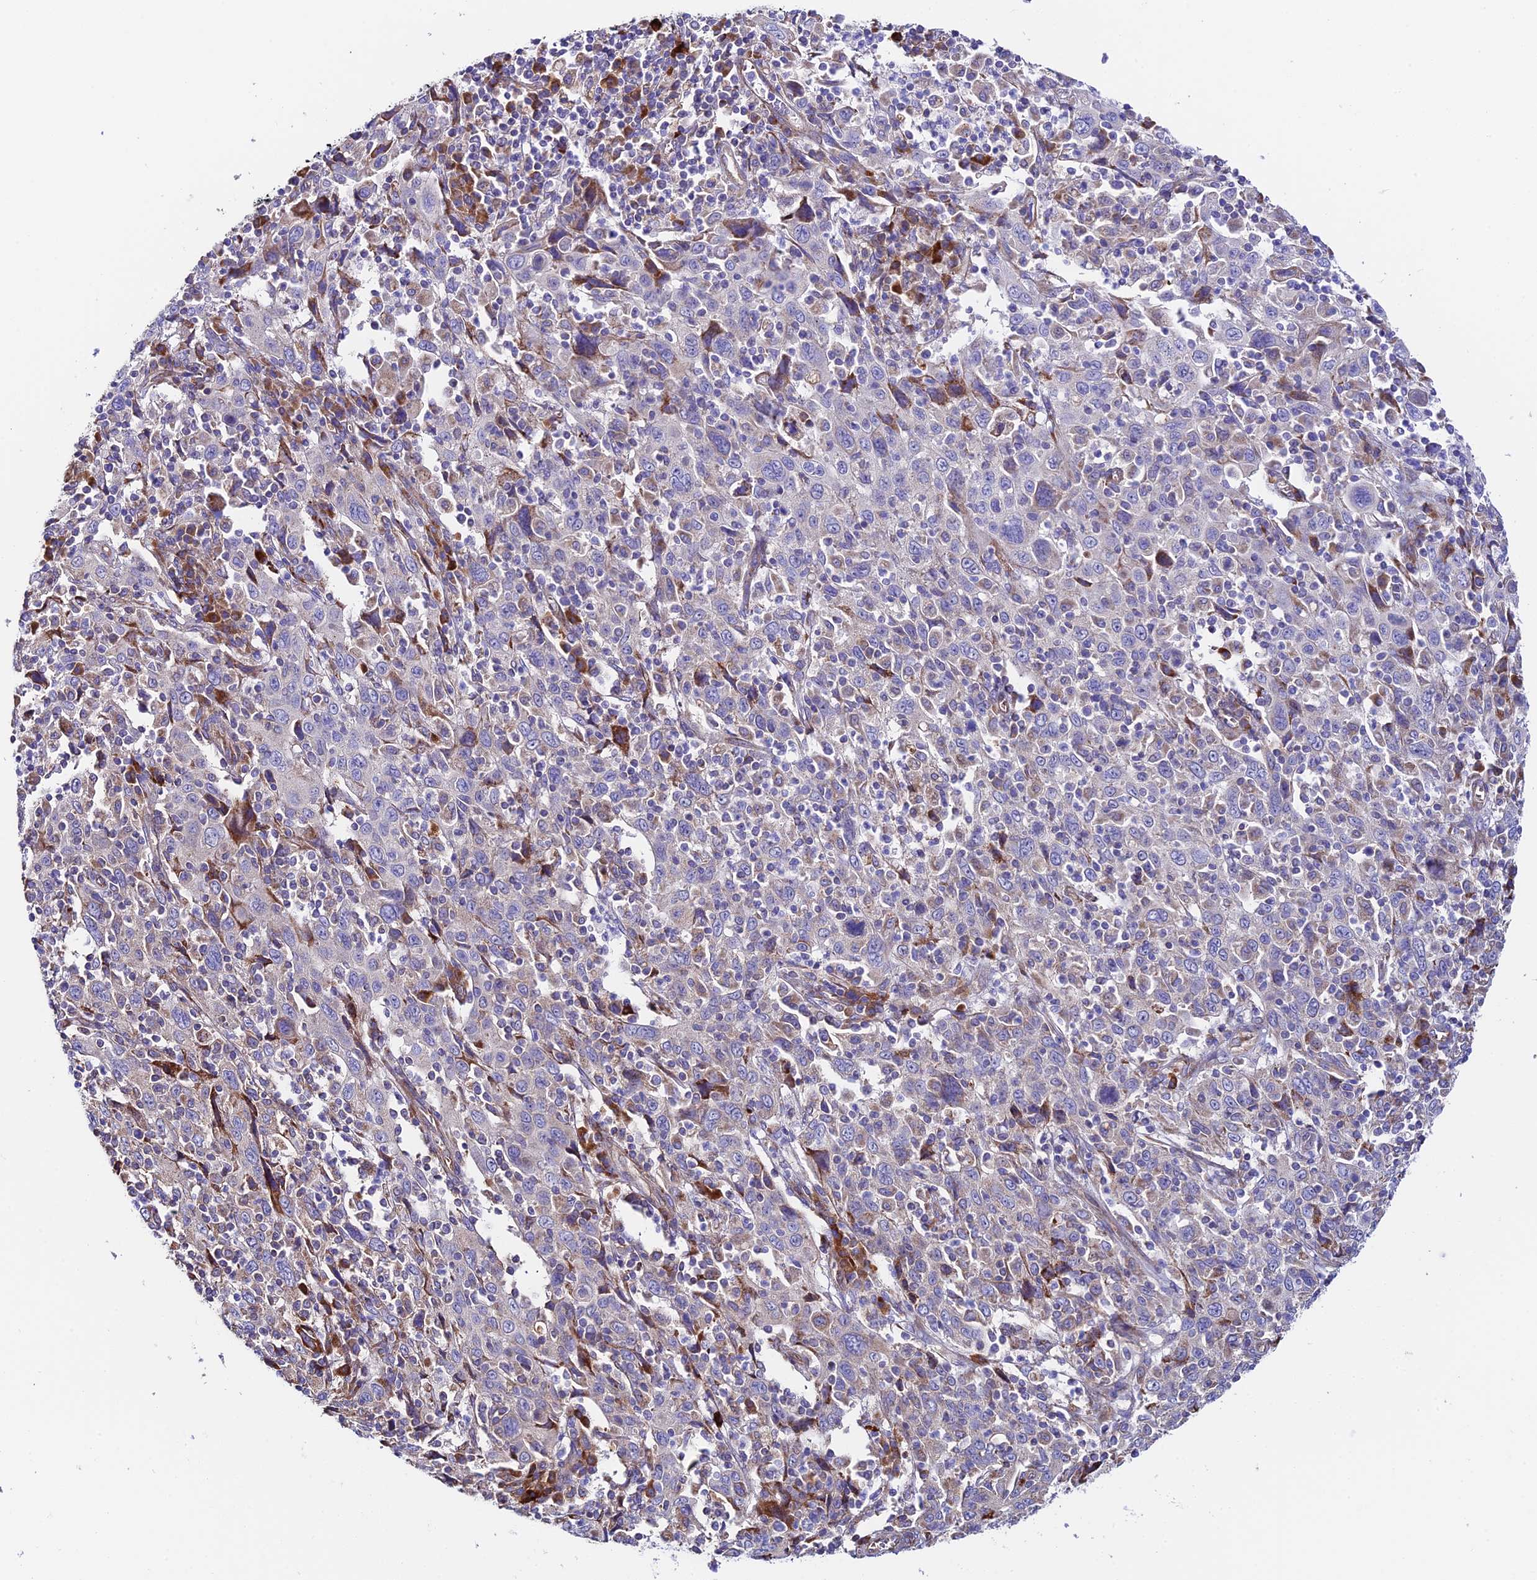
{"staining": {"intensity": "negative", "quantity": "none", "location": "none"}, "tissue": "cervical cancer", "cell_type": "Tumor cells", "image_type": "cancer", "snomed": [{"axis": "morphology", "description": "Squamous cell carcinoma, NOS"}, {"axis": "topography", "description": "Cervix"}], "caption": "DAB immunohistochemical staining of human cervical cancer (squamous cell carcinoma) displays no significant positivity in tumor cells.", "gene": "VPS13C", "patient": {"sex": "female", "age": 46}}